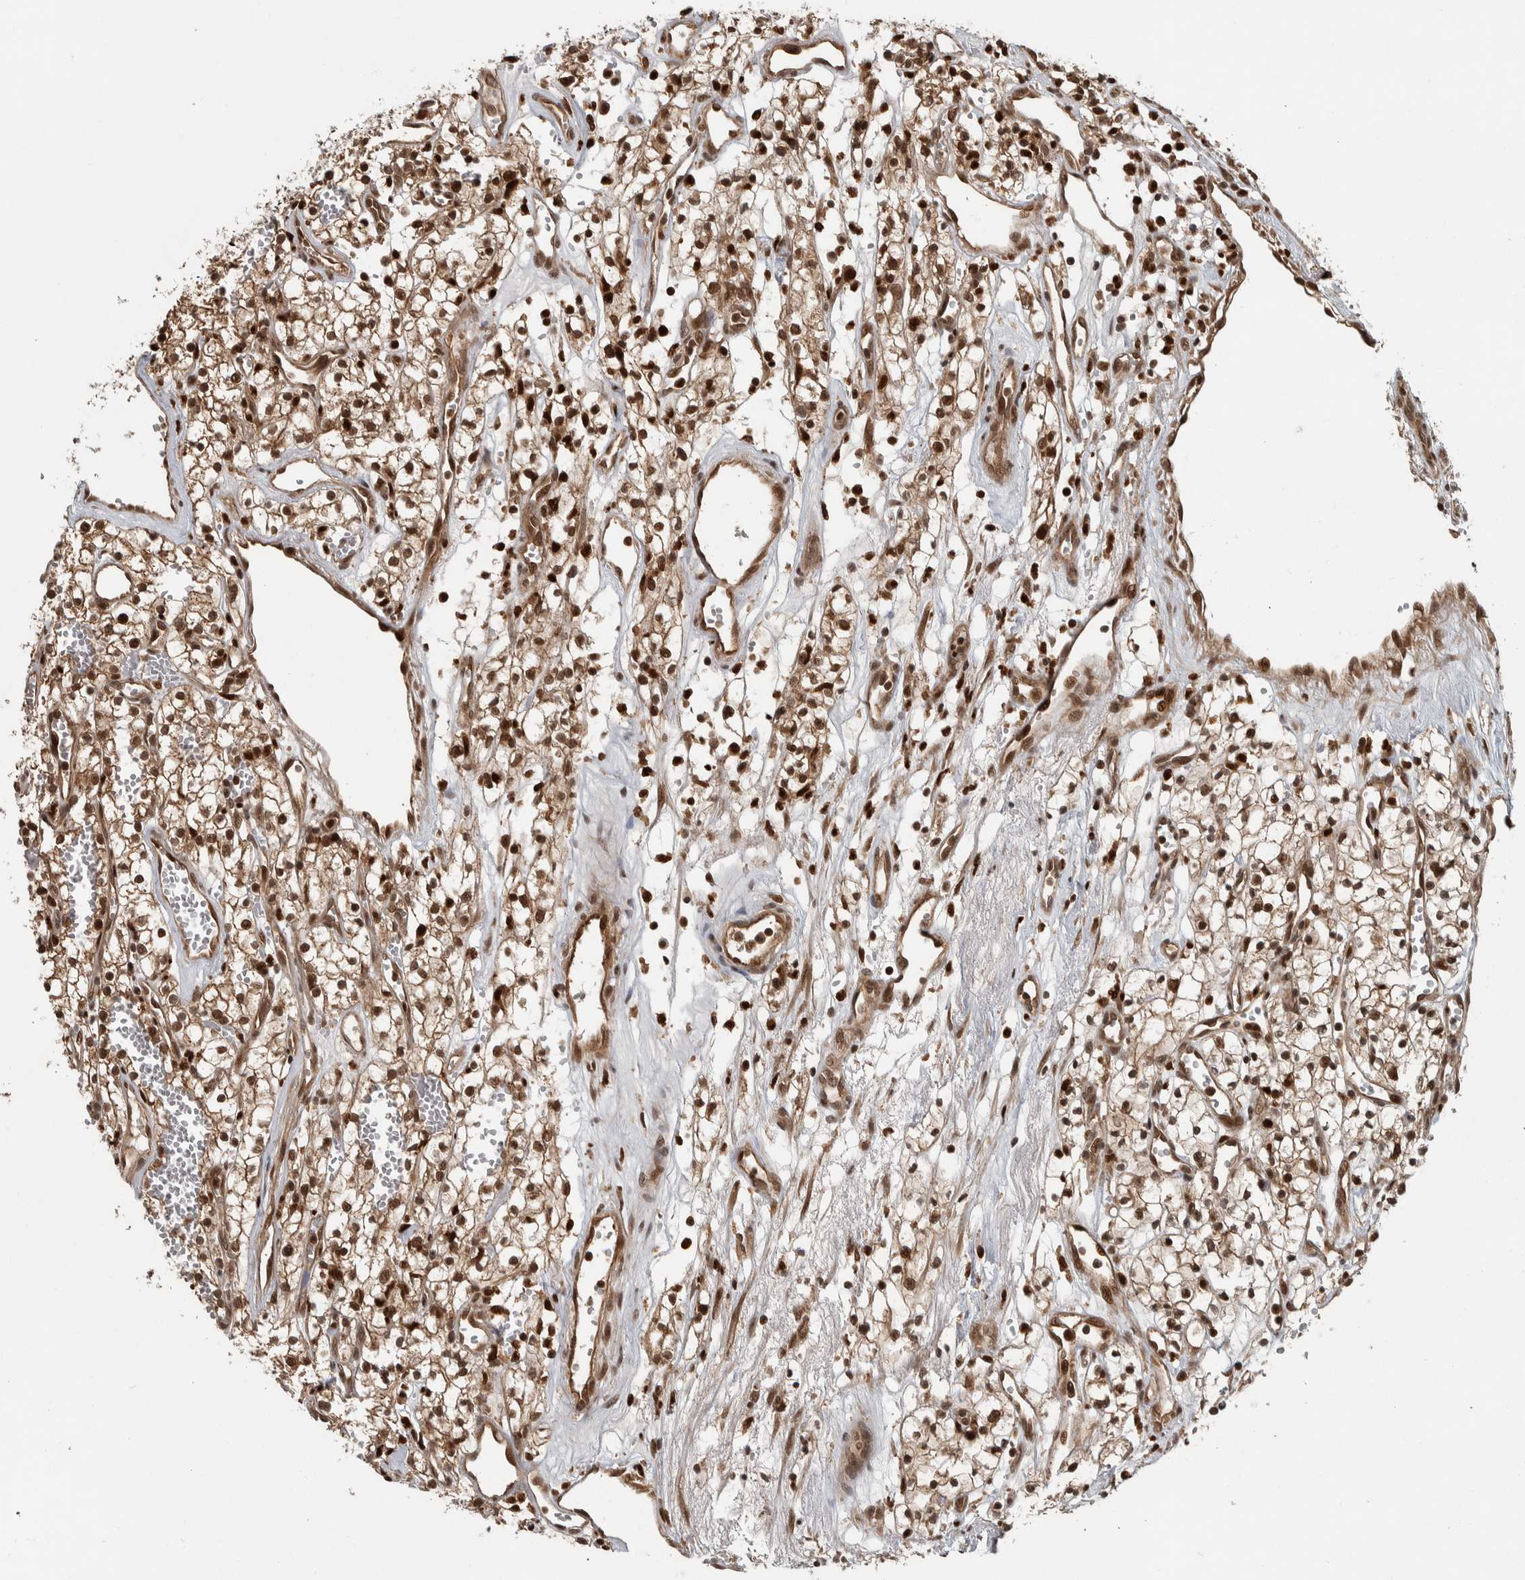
{"staining": {"intensity": "strong", "quantity": ">75%", "location": "cytoplasmic/membranous,nuclear"}, "tissue": "renal cancer", "cell_type": "Tumor cells", "image_type": "cancer", "snomed": [{"axis": "morphology", "description": "Adenocarcinoma, NOS"}, {"axis": "topography", "description": "Kidney"}], "caption": "The micrograph demonstrates a brown stain indicating the presence of a protein in the cytoplasmic/membranous and nuclear of tumor cells in adenocarcinoma (renal). (brown staining indicates protein expression, while blue staining denotes nuclei).", "gene": "RPS6KA4", "patient": {"sex": "male", "age": 59}}